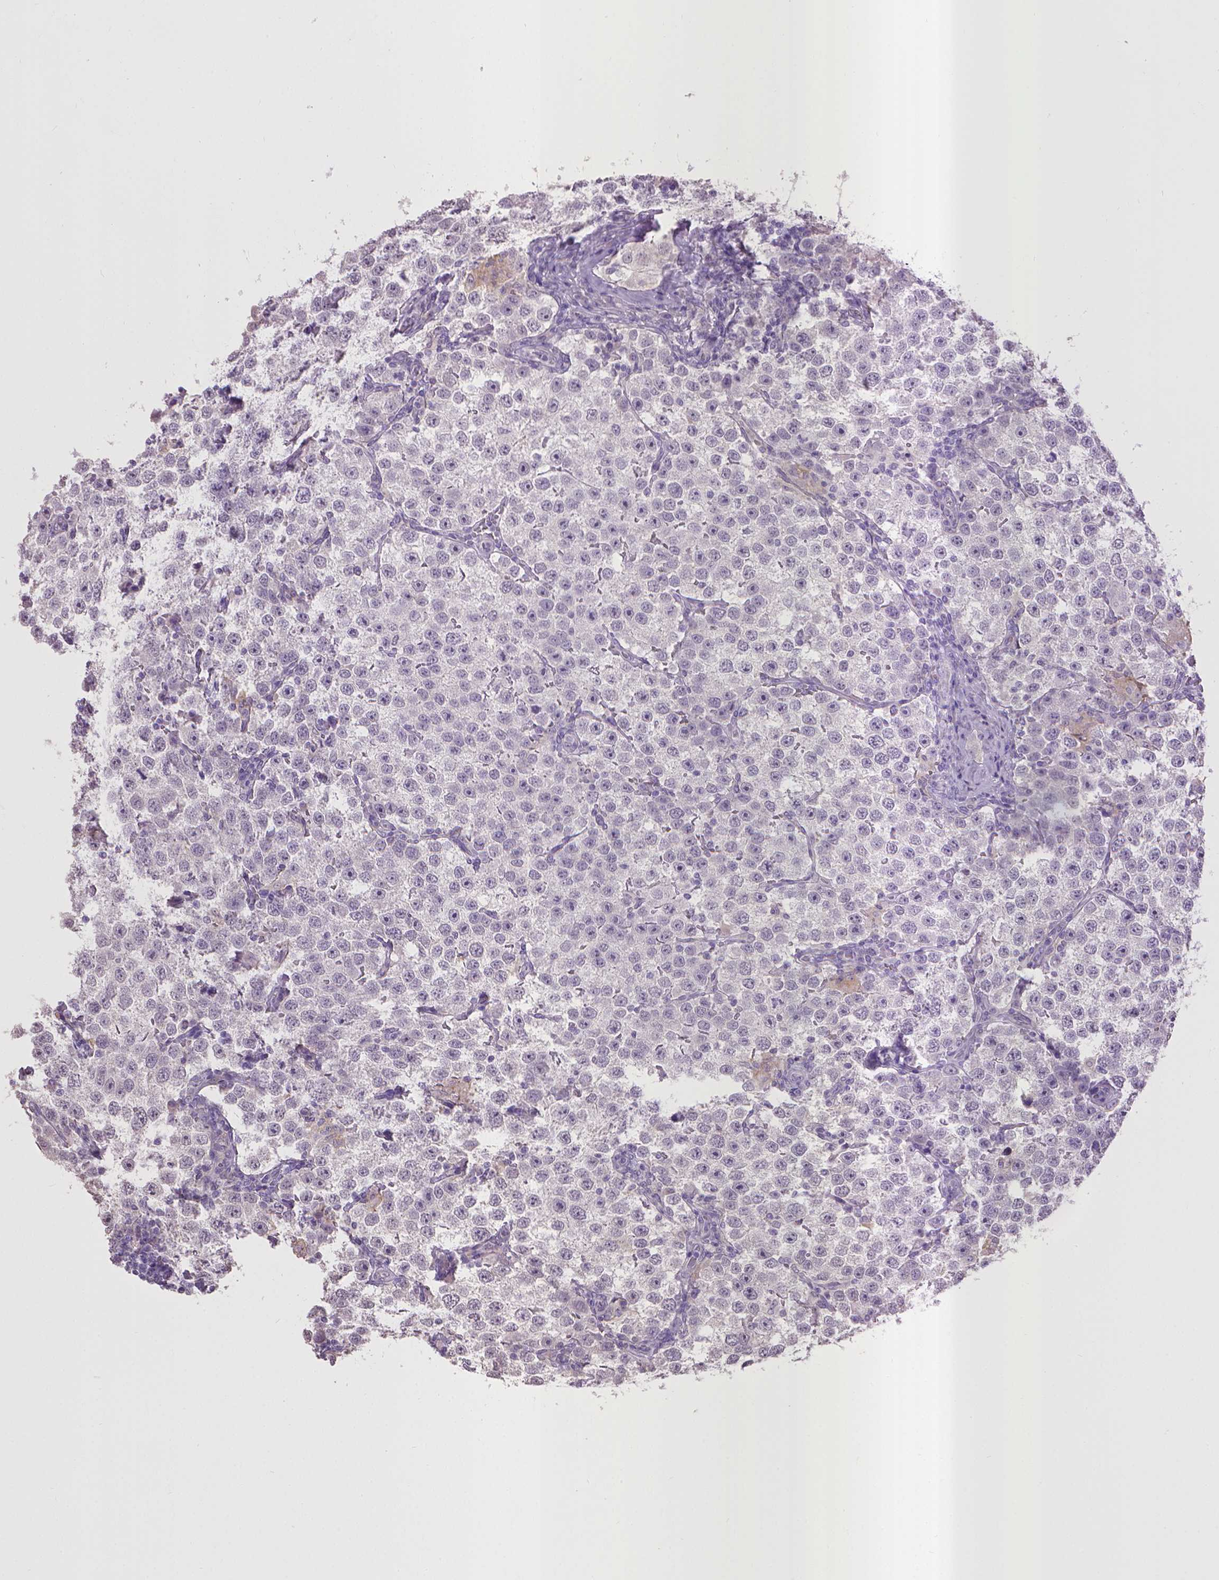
{"staining": {"intensity": "negative", "quantity": "none", "location": "none"}, "tissue": "testis cancer", "cell_type": "Tumor cells", "image_type": "cancer", "snomed": [{"axis": "morphology", "description": "Seminoma, NOS"}, {"axis": "topography", "description": "Testis"}], "caption": "The micrograph shows no significant staining in tumor cells of seminoma (testis).", "gene": "CPM", "patient": {"sex": "male", "age": 37}}